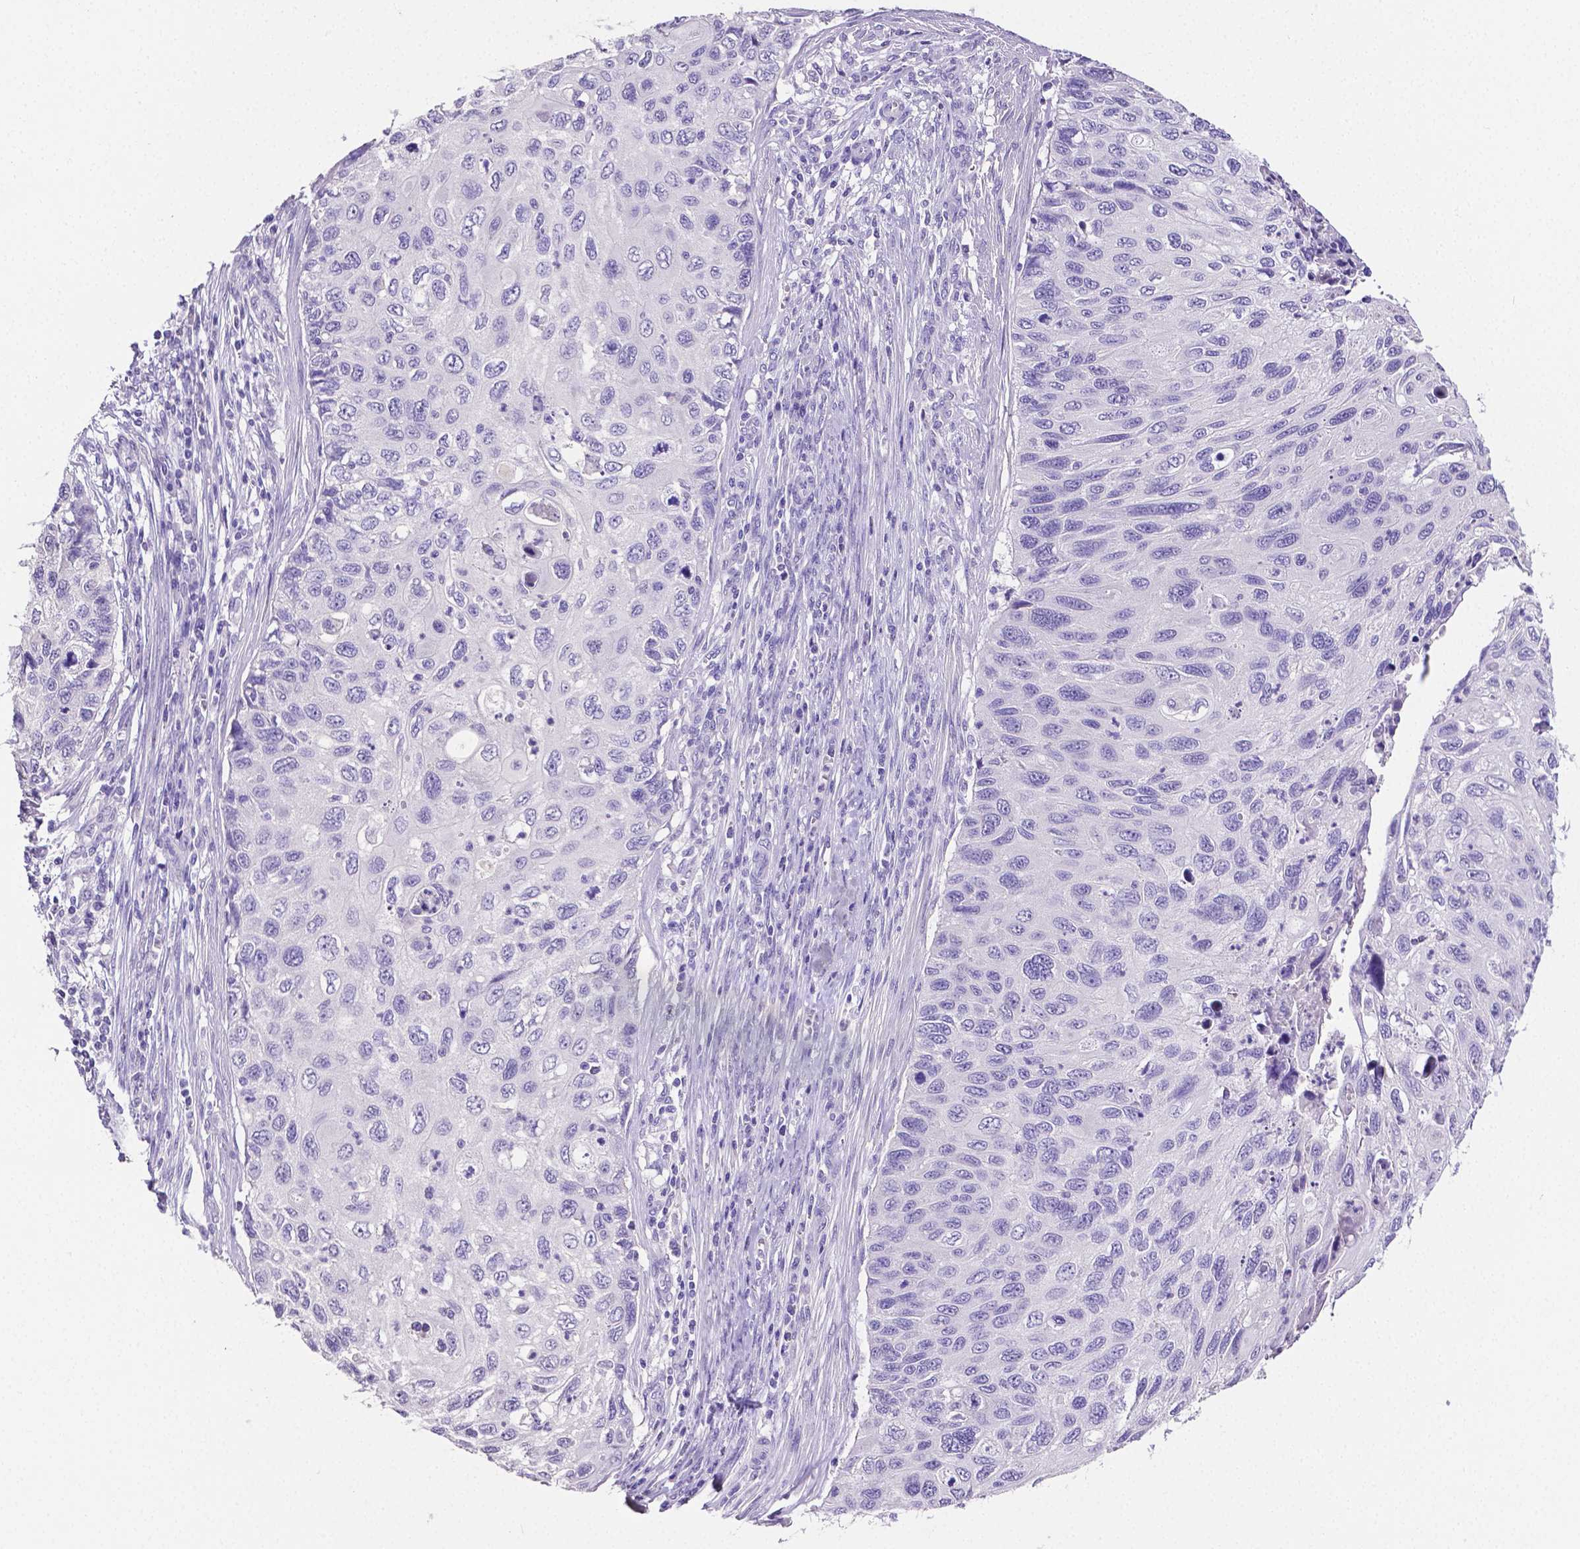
{"staining": {"intensity": "negative", "quantity": "none", "location": "none"}, "tissue": "cervical cancer", "cell_type": "Tumor cells", "image_type": "cancer", "snomed": [{"axis": "morphology", "description": "Squamous cell carcinoma, NOS"}, {"axis": "topography", "description": "Cervix"}], "caption": "Immunohistochemistry histopathology image of squamous cell carcinoma (cervical) stained for a protein (brown), which shows no staining in tumor cells. (DAB (3,3'-diaminobenzidine) IHC, high magnification).", "gene": "SLC22A2", "patient": {"sex": "female", "age": 70}}